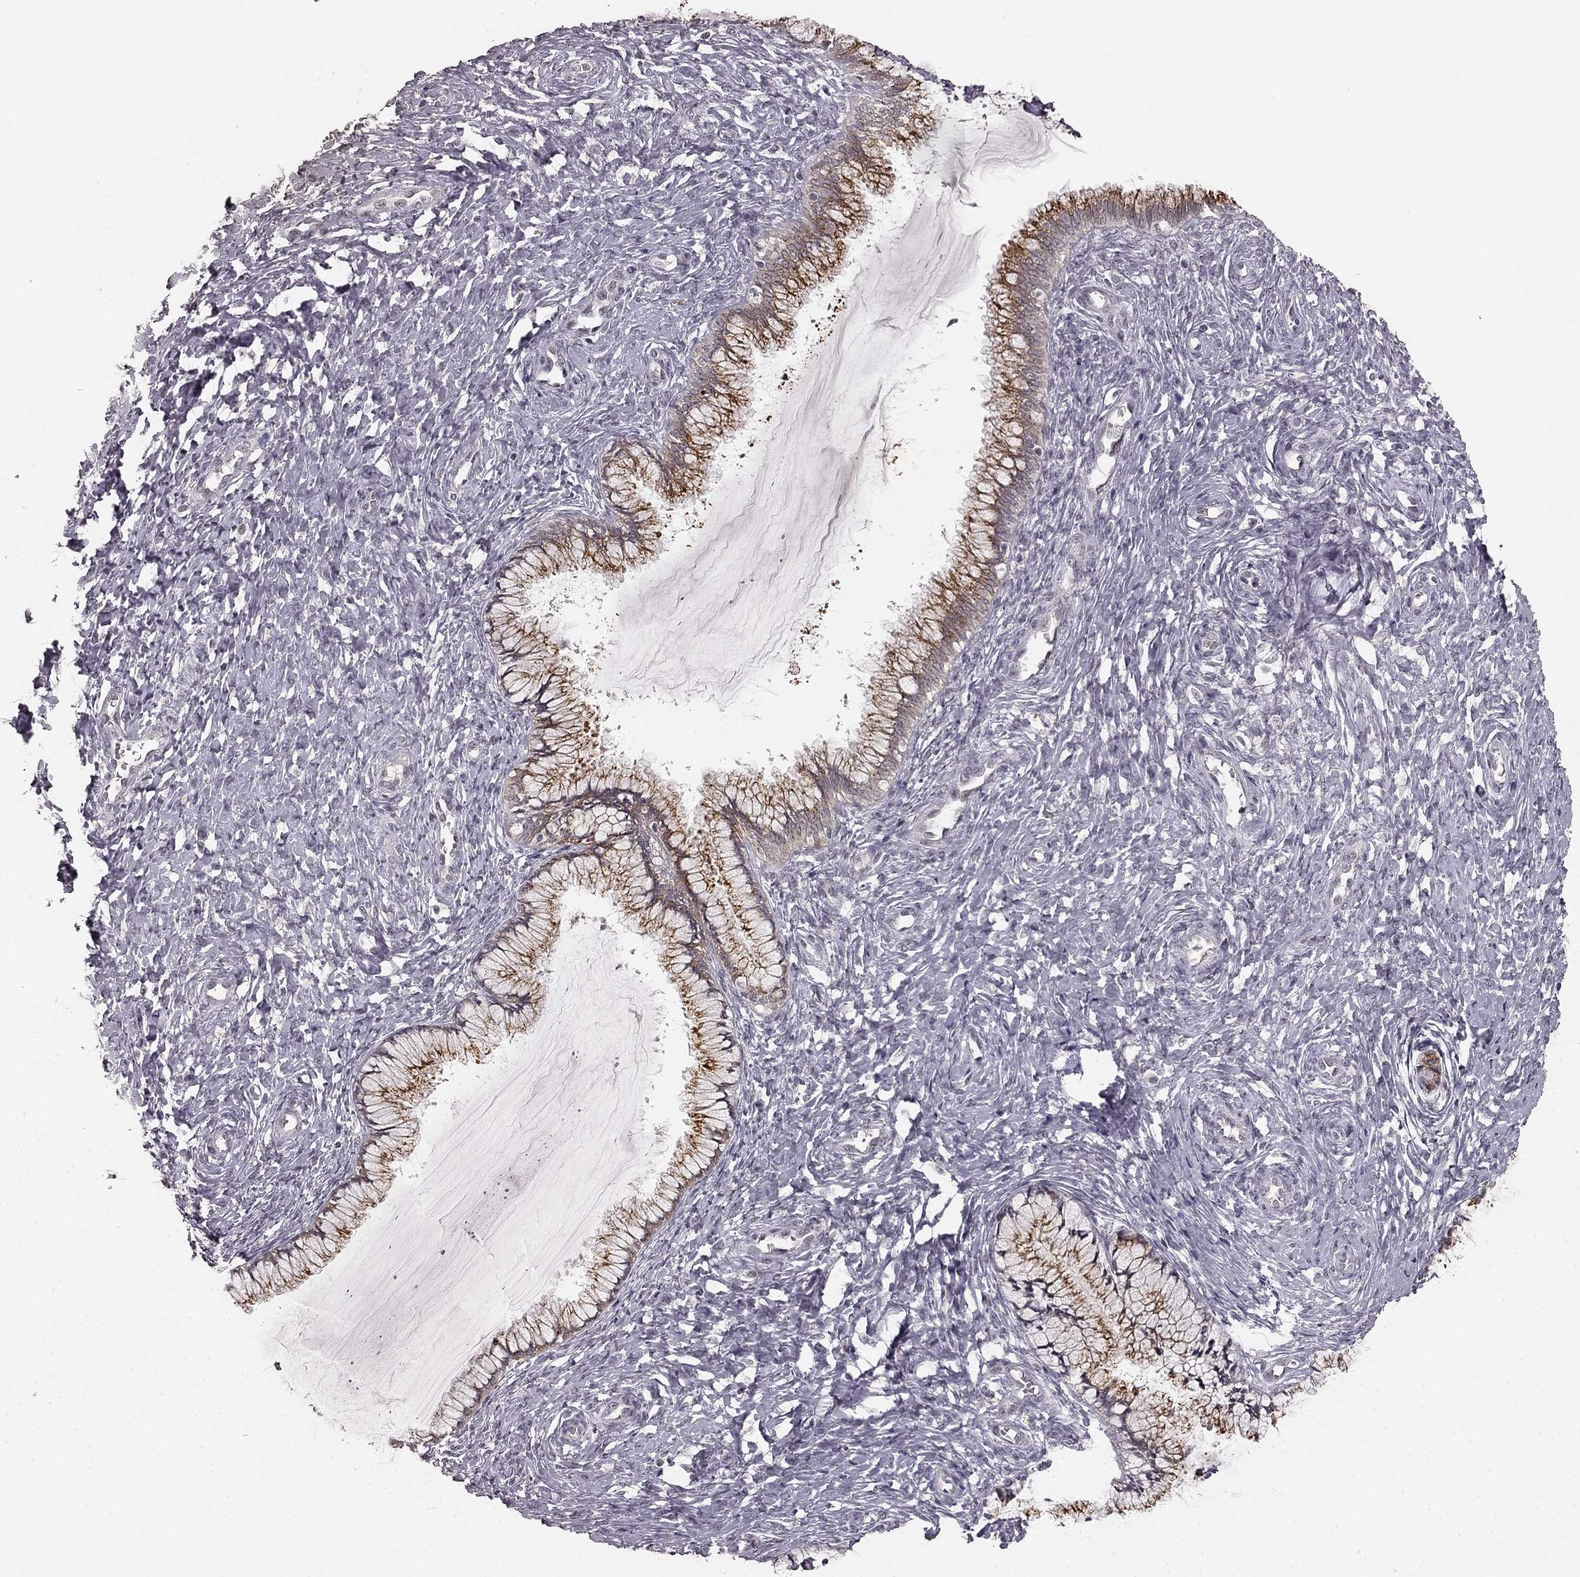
{"staining": {"intensity": "strong", "quantity": "<25%", "location": "cytoplasmic/membranous"}, "tissue": "cervix", "cell_type": "Glandular cells", "image_type": "normal", "snomed": [{"axis": "morphology", "description": "Normal tissue, NOS"}, {"axis": "topography", "description": "Cervix"}], "caption": "A high-resolution photomicrograph shows immunohistochemistry staining of normal cervix, which displays strong cytoplasmic/membranous expression in approximately <25% of glandular cells. The protein is shown in brown color, while the nuclei are stained blue.", "gene": "HCN4", "patient": {"sex": "female", "age": 37}}